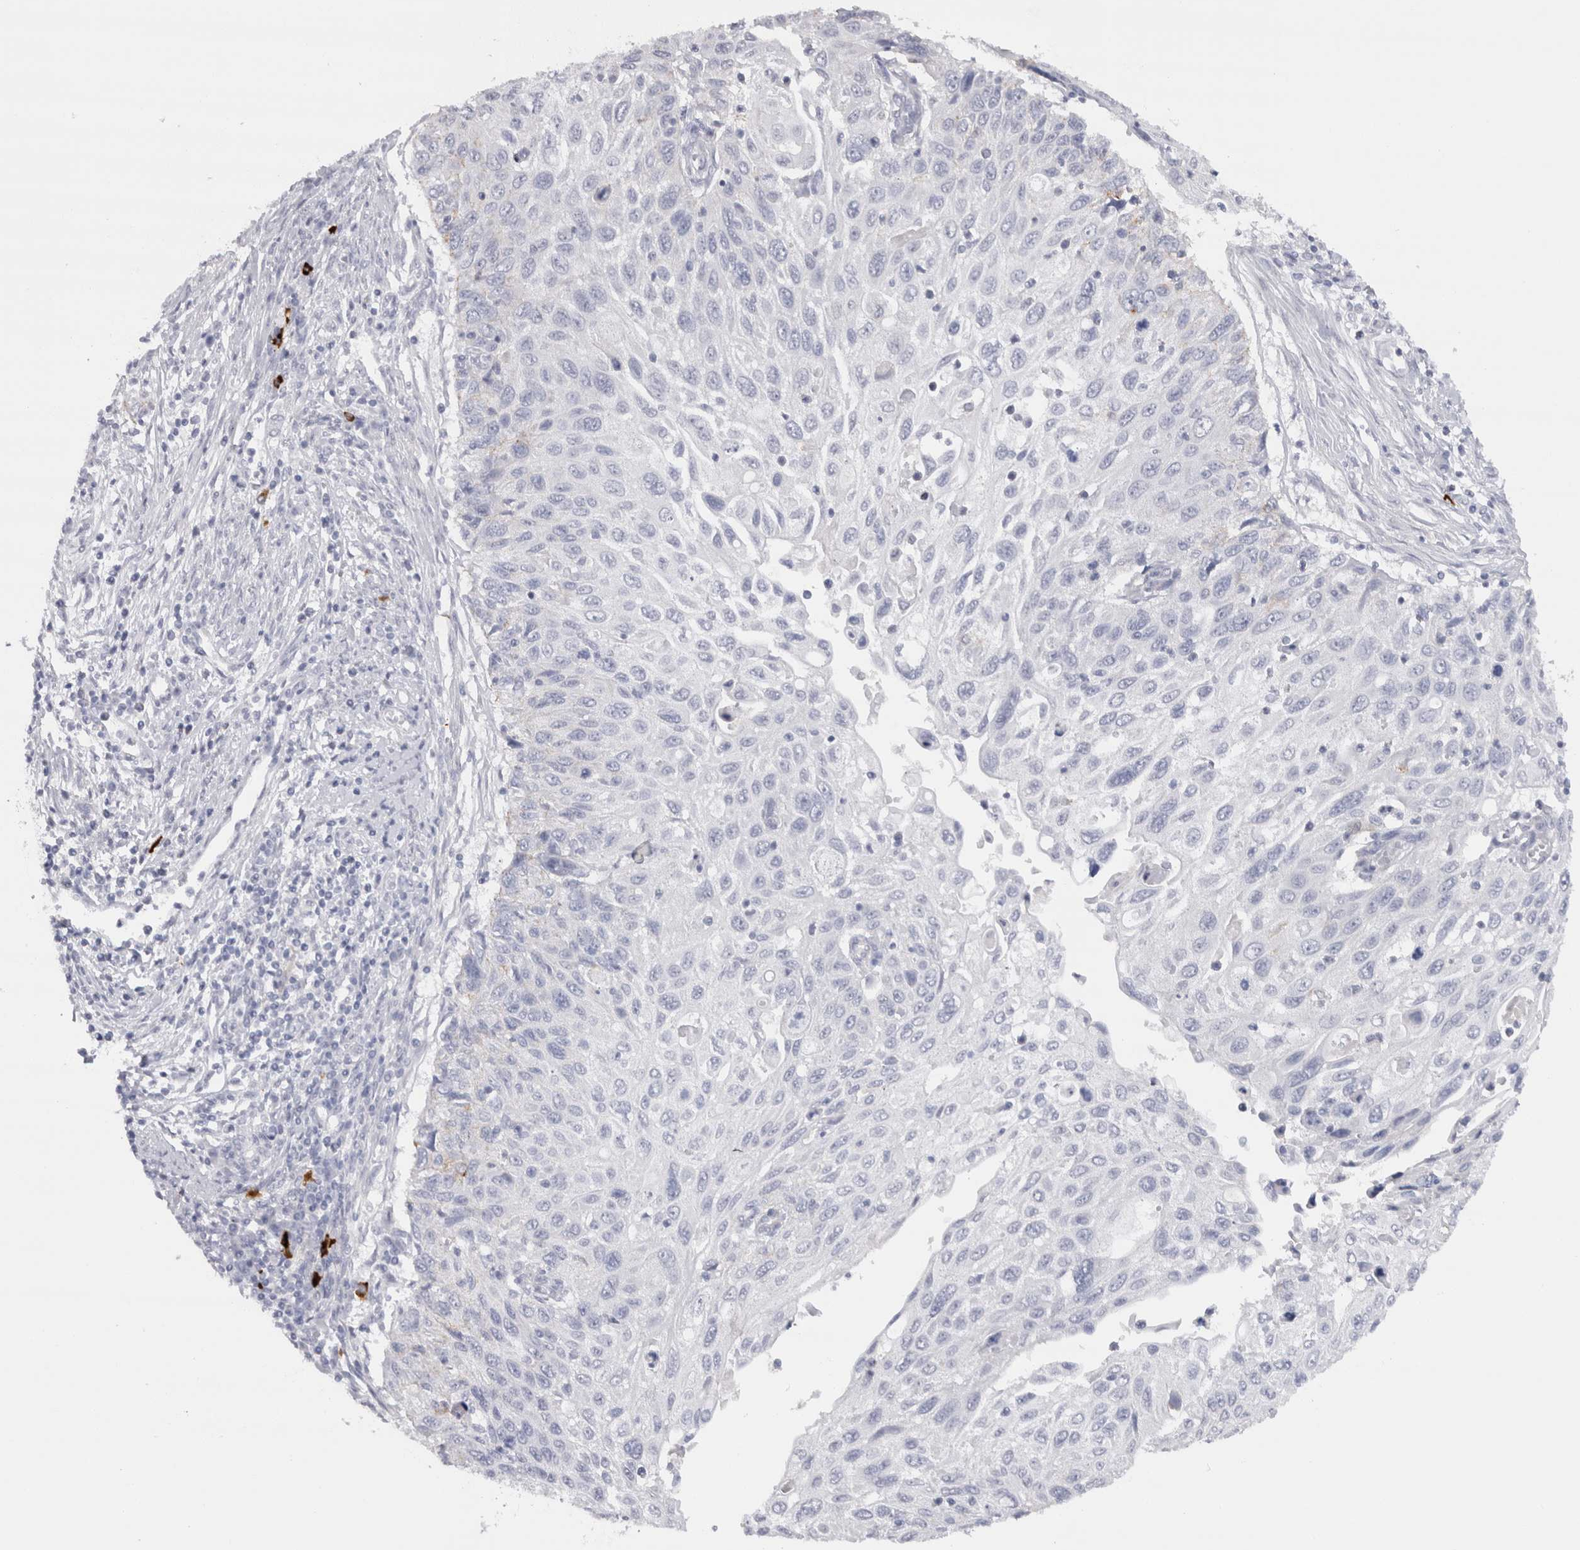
{"staining": {"intensity": "negative", "quantity": "none", "location": "none"}, "tissue": "cervical cancer", "cell_type": "Tumor cells", "image_type": "cancer", "snomed": [{"axis": "morphology", "description": "Squamous cell carcinoma, NOS"}, {"axis": "topography", "description": "Cervix"}], "caption": "Tumor cells are negative for protein expression in human cervical cancer (squamous cell carcinoma). Brightfield microscopy of IHC stained with DAB (brown) and hematoxylin (blue), captured at high magnification.", "gene": "CDH17", "patient": {"sex": "female", "age": 70}}